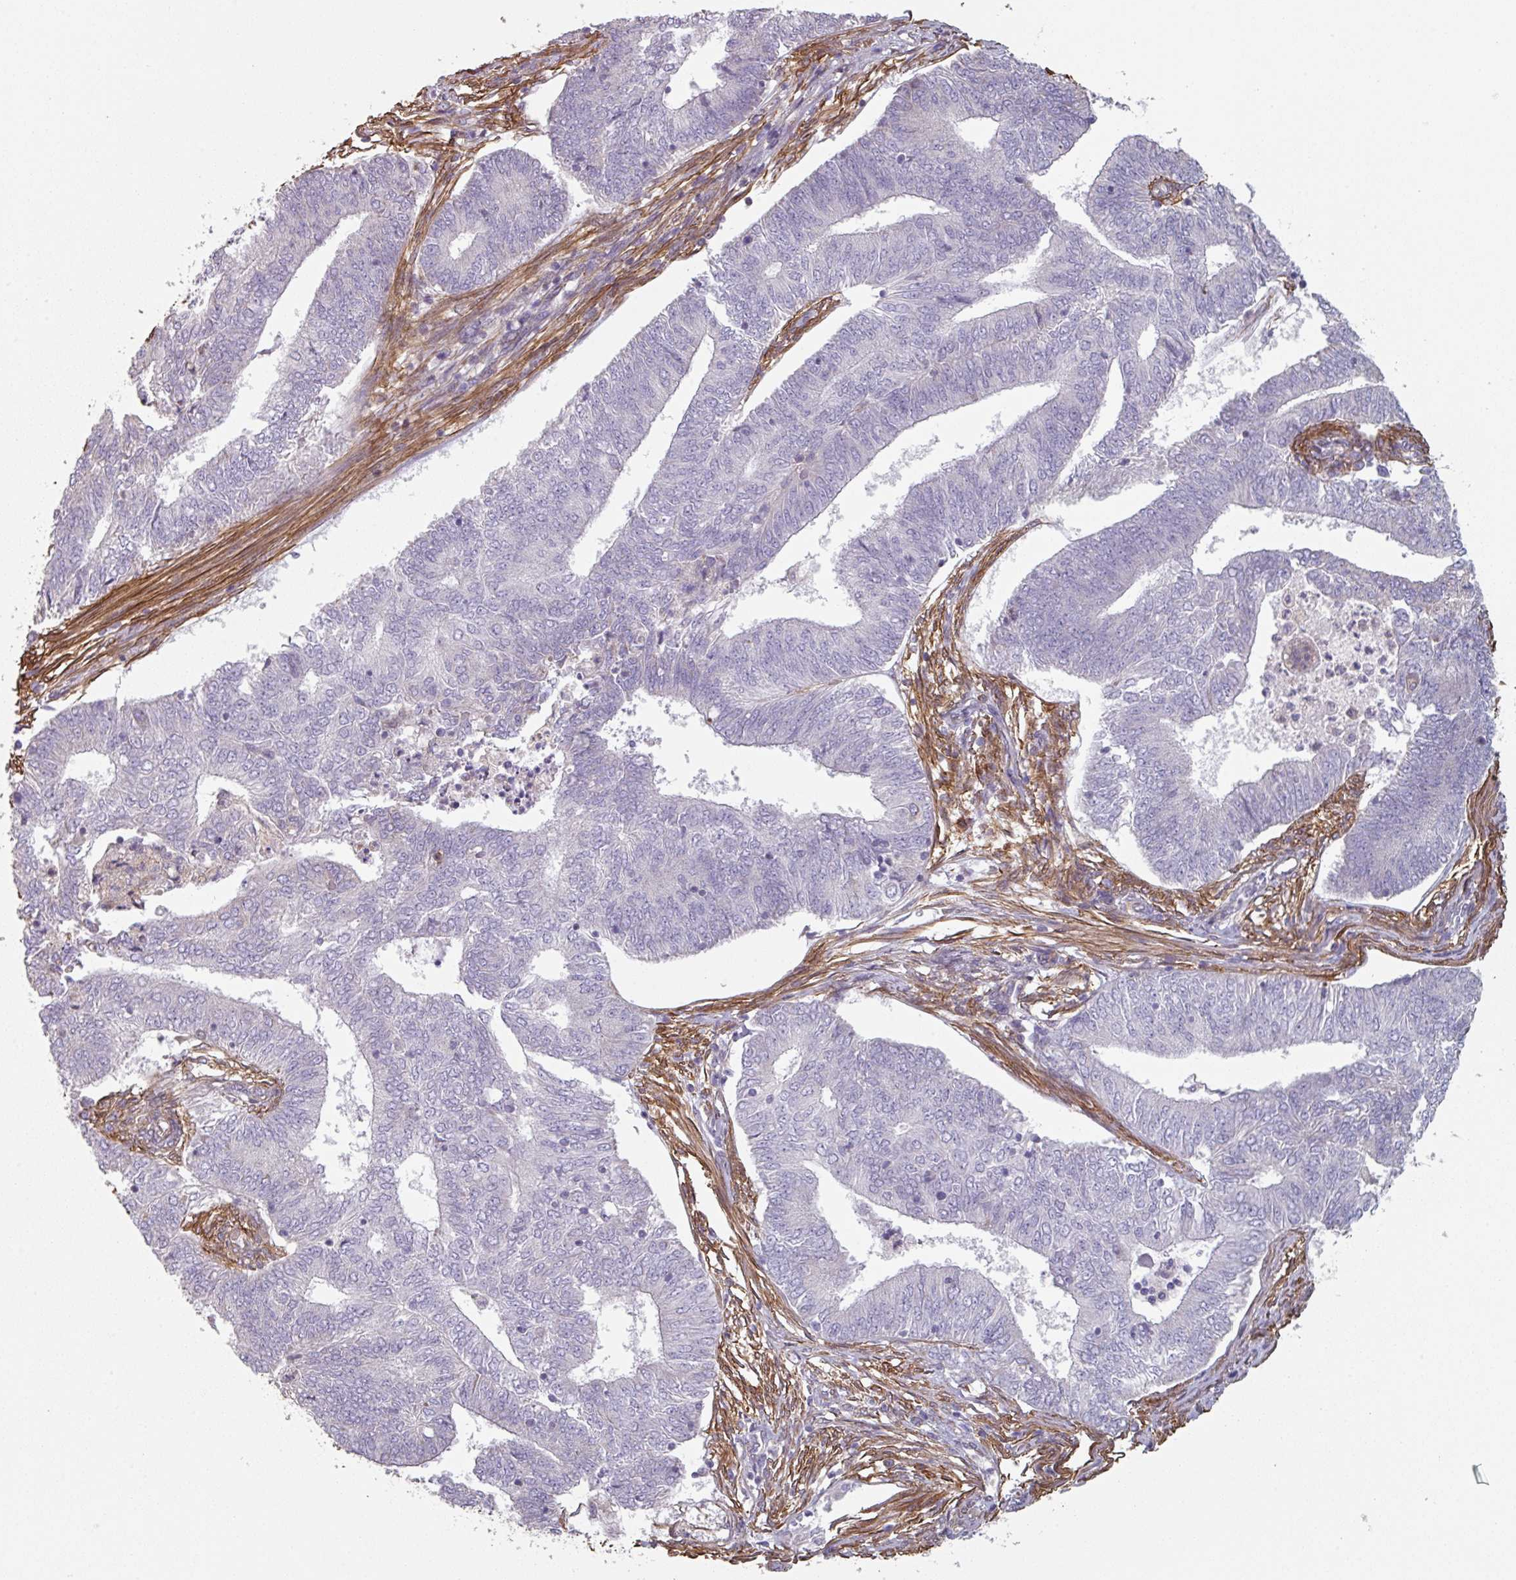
{"staining": {"intensity": "negative", "quantity": "none", "location": "none"}, "tissue": "endometrial cancer", "cell_type": "Tumor cells", "image_type": "cancer", "snomed": [{"axis": "morphology", "description": "Adenocarcinoma, NOS"}, {"axis": "topography", "description": "Endometrium"}], "caption": "The immunohistochemistry photomicrograph has no significant expression in tumor cells of adenocarcinoma (endometrial) tissue.", "gene": "GSTA4", "patient": {"sex": "female", "age": 62}}